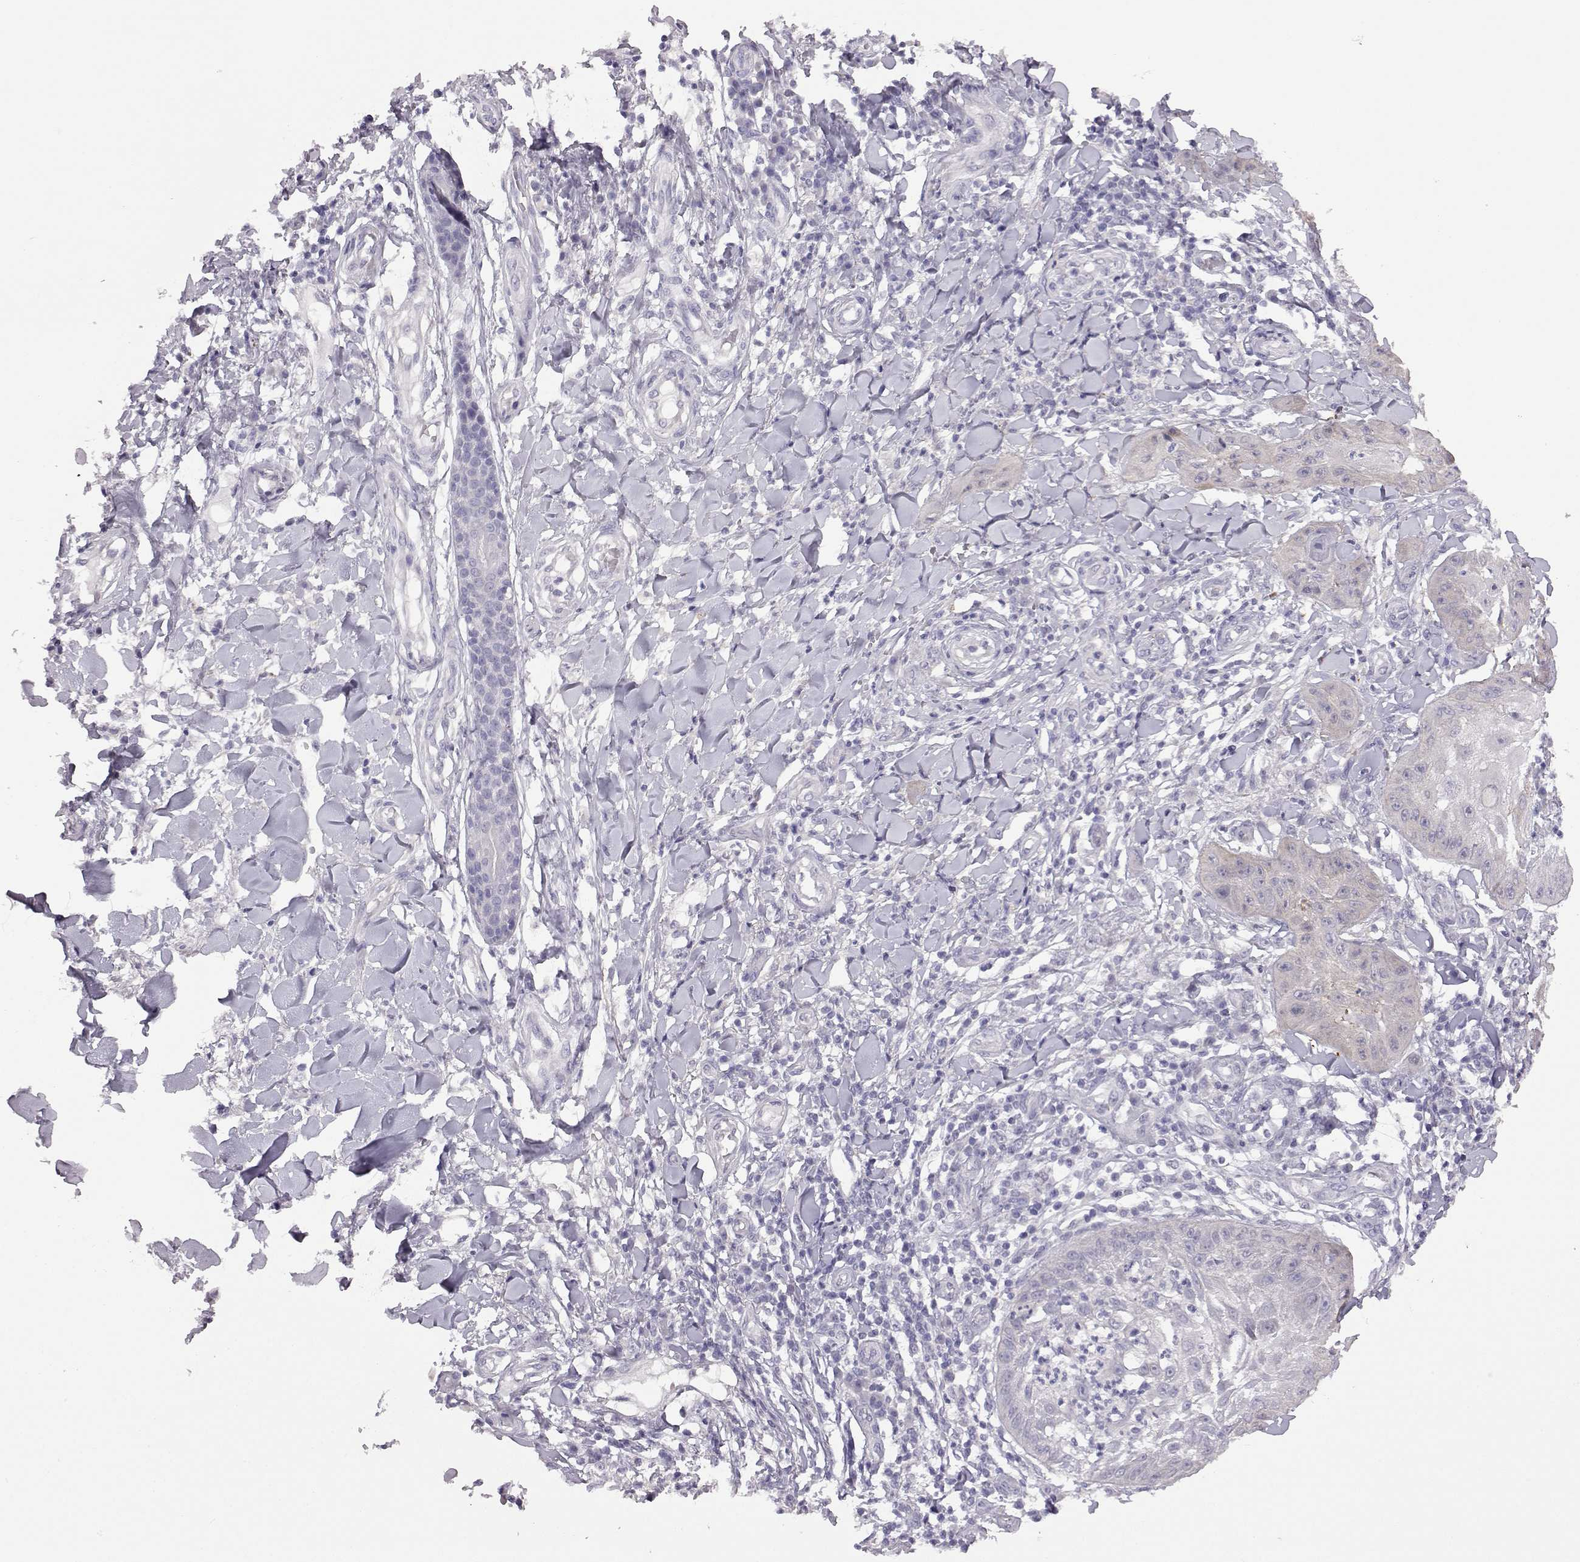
{"staining": {"intensity": "negative", "quantity": "none", "location": "none"}, "tissue": "skin cancer", "cell_type": "Tumor cells", "image_type": "cancer", "snomed": [{"axis": "morphology", "description": "Squamous cell carcinoma, NOS"}, {"axis": "topography", "description": "Skin"}], "caption": "Tumor cells show no significant staining in skin cancer.", "gene": "VGF", "patient": {"sex": "male", "age": 70}}